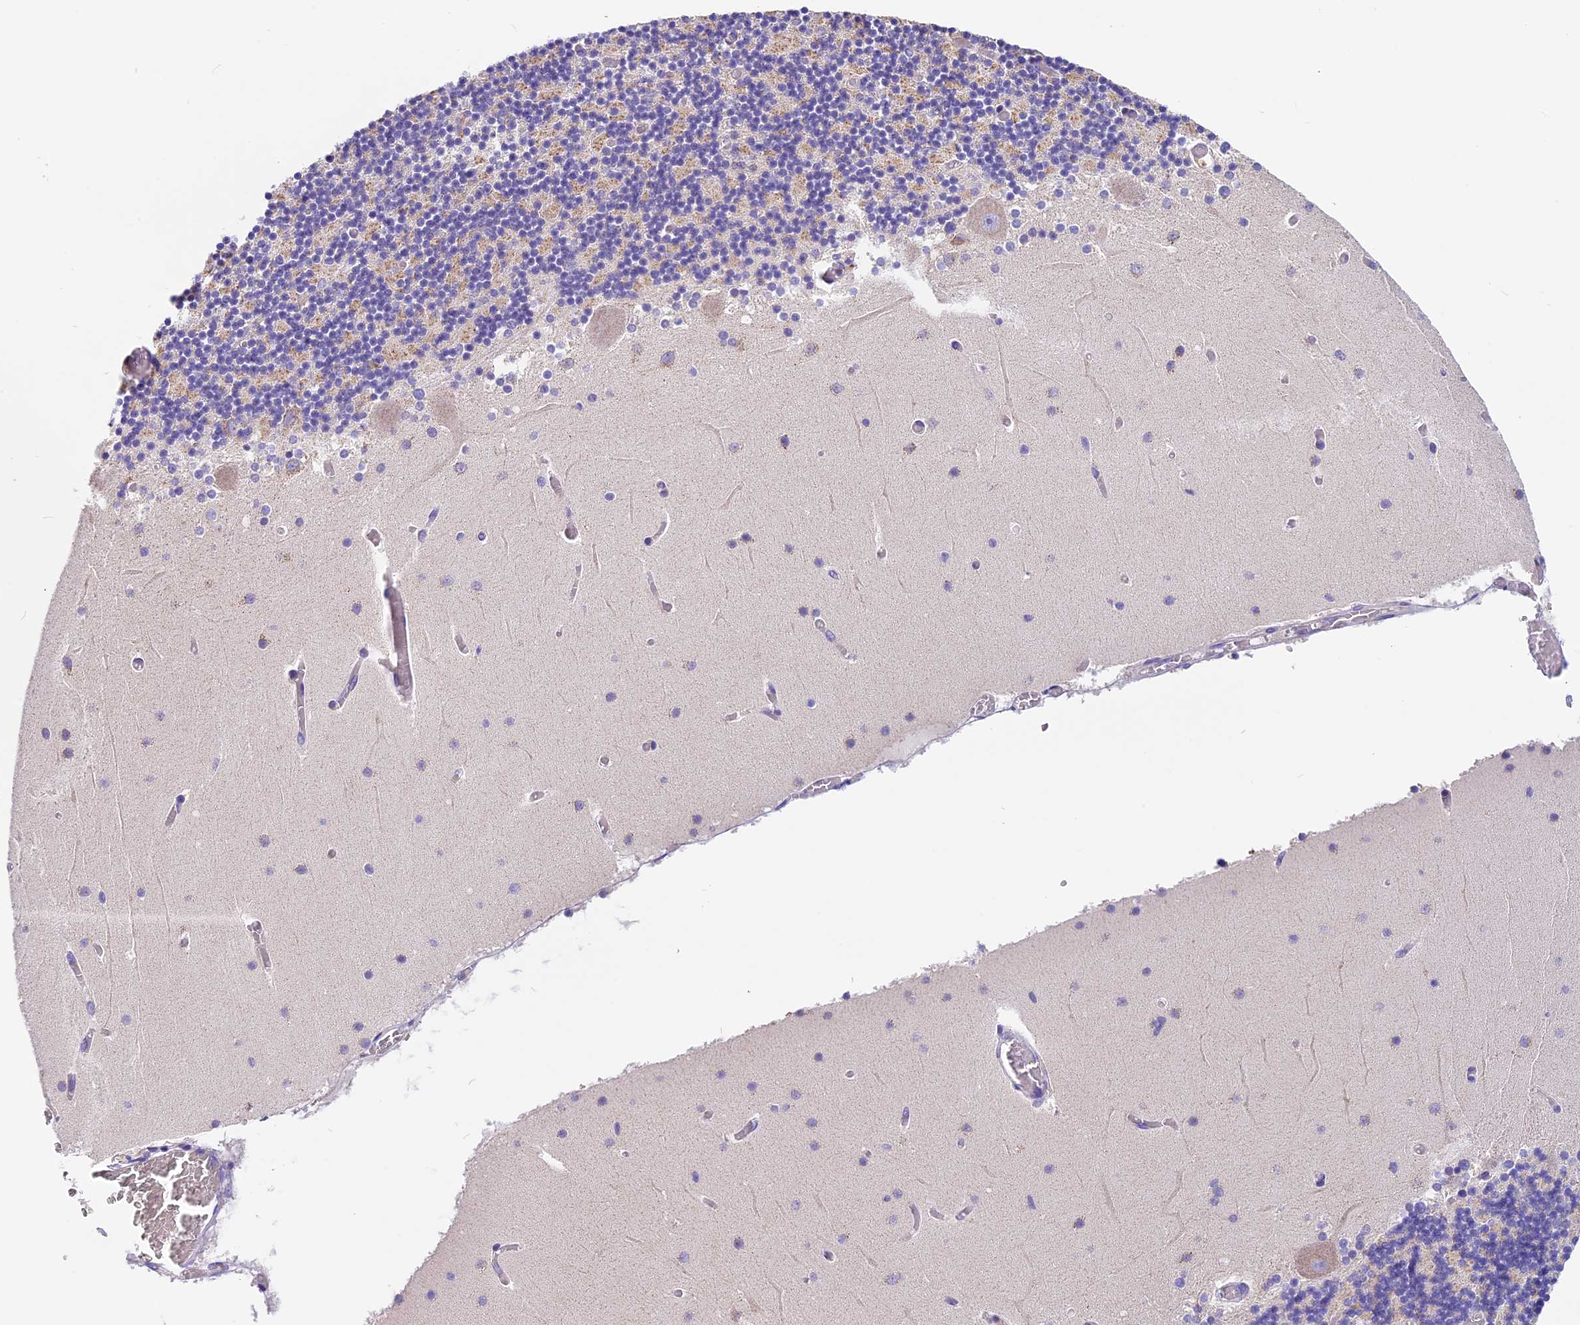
{"staining": {"intensity": "negative", "quantity": "none", "location": "none"}, "tissue": "cerebellum", "cell_type": "Cells in granular layer", "image_type": "normal", "snomed": [{"axis": "morphology", "description": "Normal tissue, NOS"}, {"axis": "topography", "description": "Cerebellum"}], "caption": "The micrograph reveals no significant expression in cells in granular layer of cerebellum. (Immunohistochemistry (ihc), brightfield microscopy, high magnification).", "gene": "MGME1", "patient": {"sex": "female", "age": 28}}